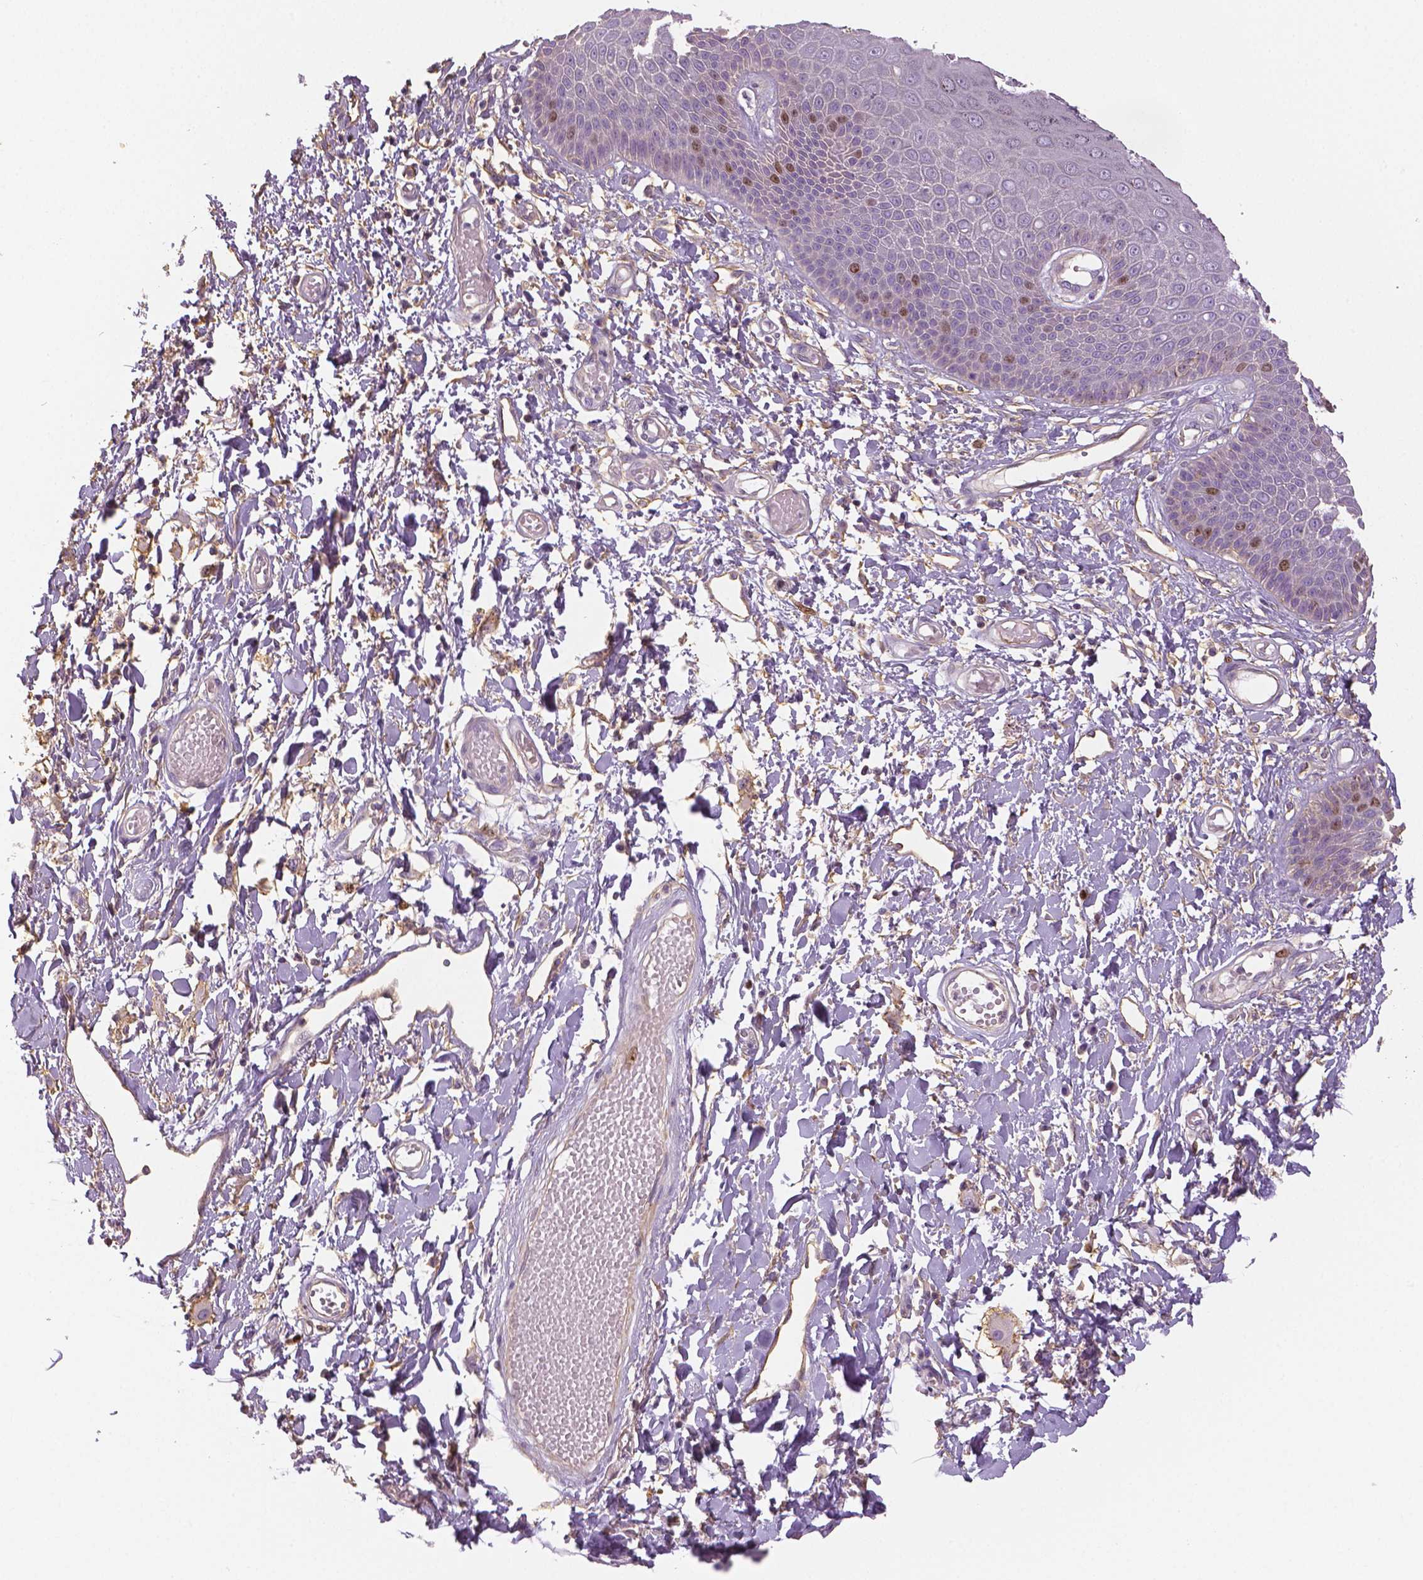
{"staining": {"intensity": "moderate", "quantity": "<25%", "location": "cytoplasmic/membranous,nuclear"}, "tissue": "skin", "cell_type": "Epidermal cells", "image_type": "normal", "snomed": [{"axis": "morphology", "description": "Normal tissue, NOS"}, {"axis": "topography", "description": "Anal"}, {"axis": "topography", "description": "Peripheral nerve tissue"}], "caption": "Protein expression analysis of benign skin exhibits moderate cytoplasmic/membranous,nuclear positivity in about <25% of epidermal cells.", "gene": "MKI67", "patient": {"sex": "male", "age": 78}}